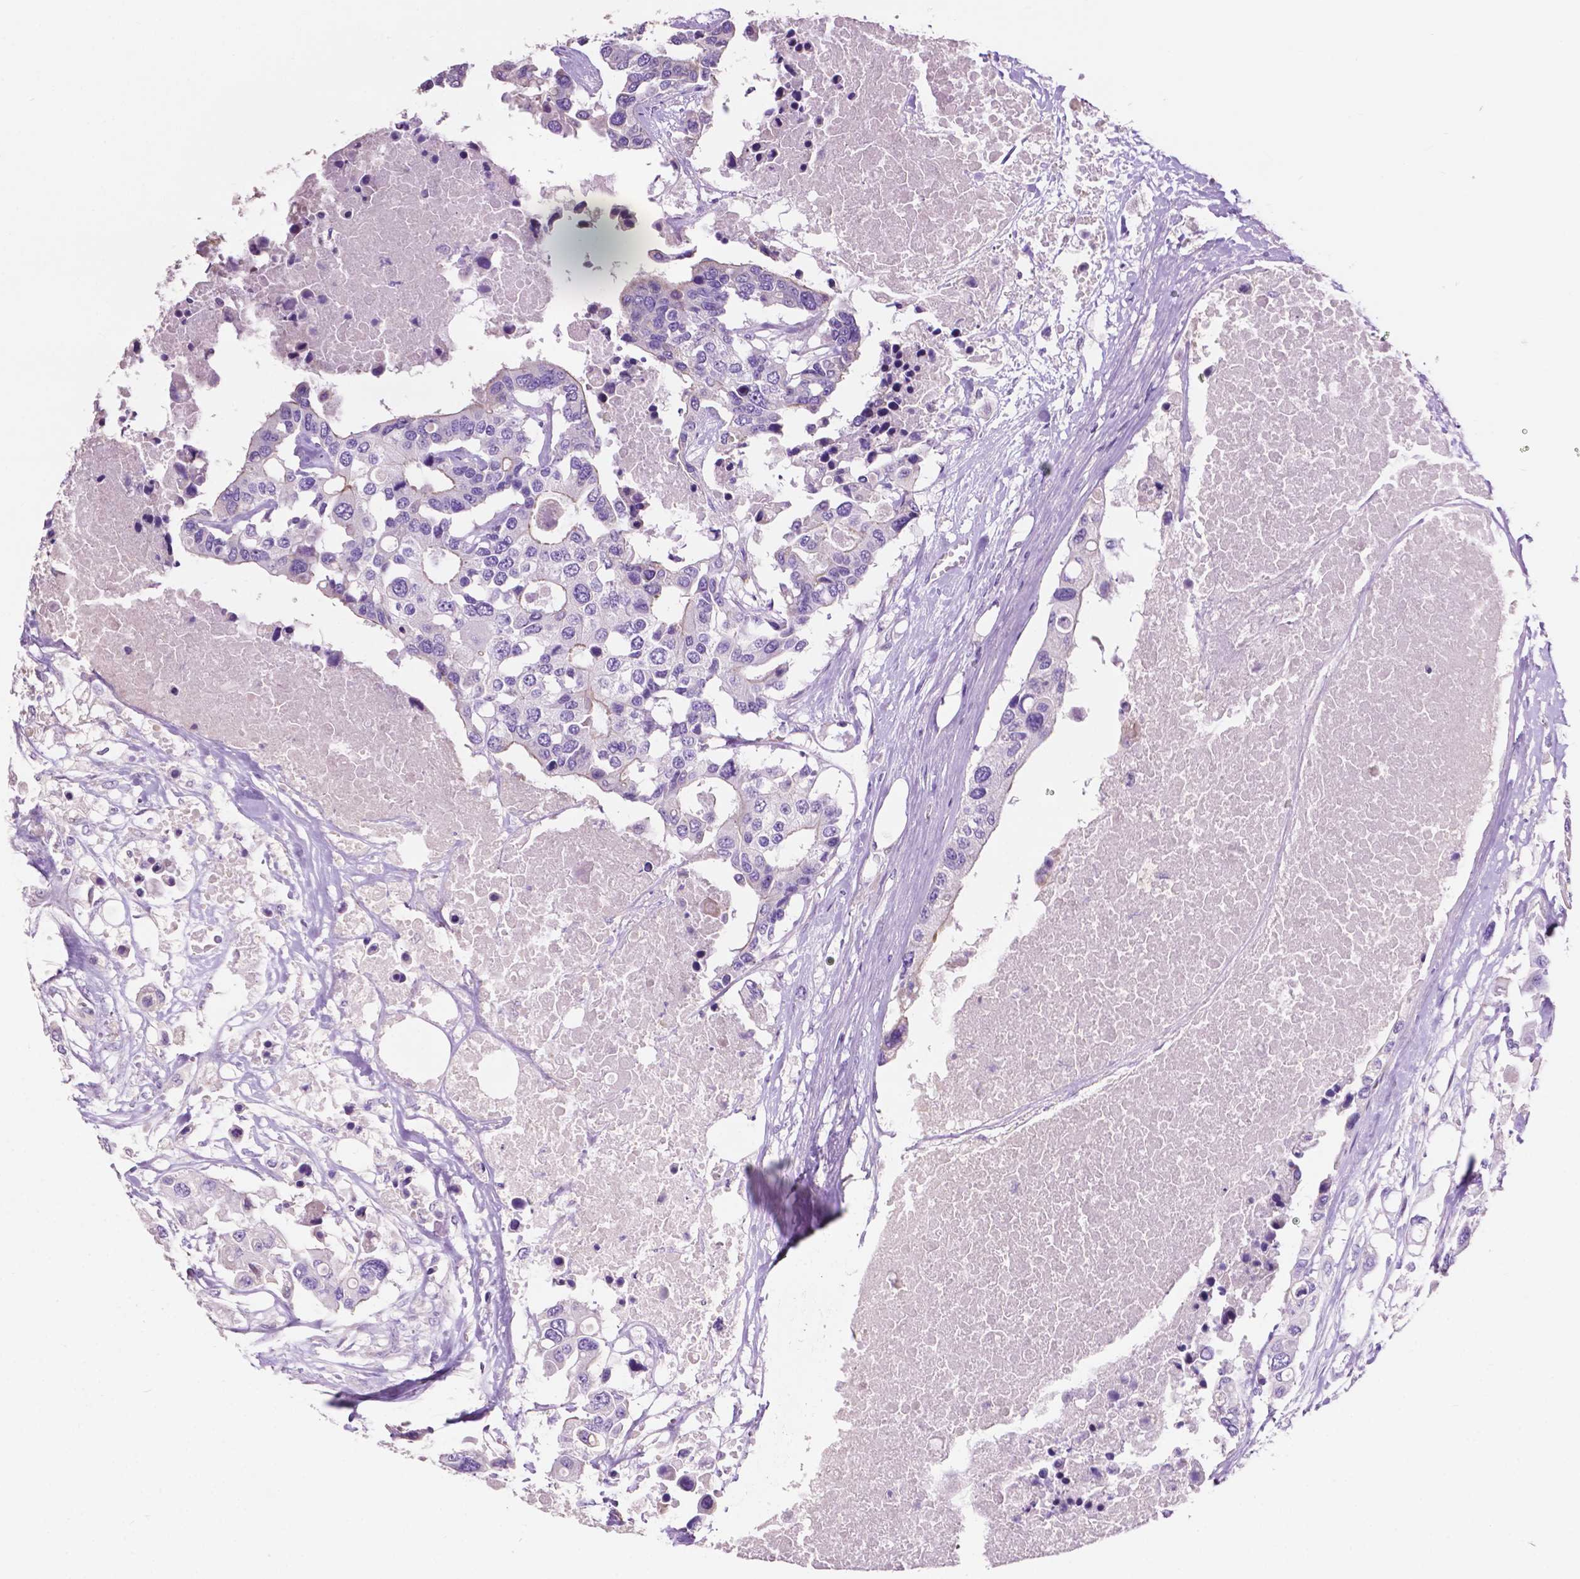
{"staining": {"intensity": "negative", "quantity": "none", "location": "none"}, "tissue": "colorectal cancer", "cell_type": "Tumor cells", "image_type": "cancer", "snomed": [{"axis": "morphology", "description": "Adenocarcinoma, NOS"}, {"axis": "topography", "description": "Colon"}], "caption": "Immunohistochemistry (IHC) photomicrograph of human colorectal cancer stained for a protein (brown), which exhibits no staining in tumor cells.", "gene": "CLDN17", "patient": {"sex": "male", "age": 77}}